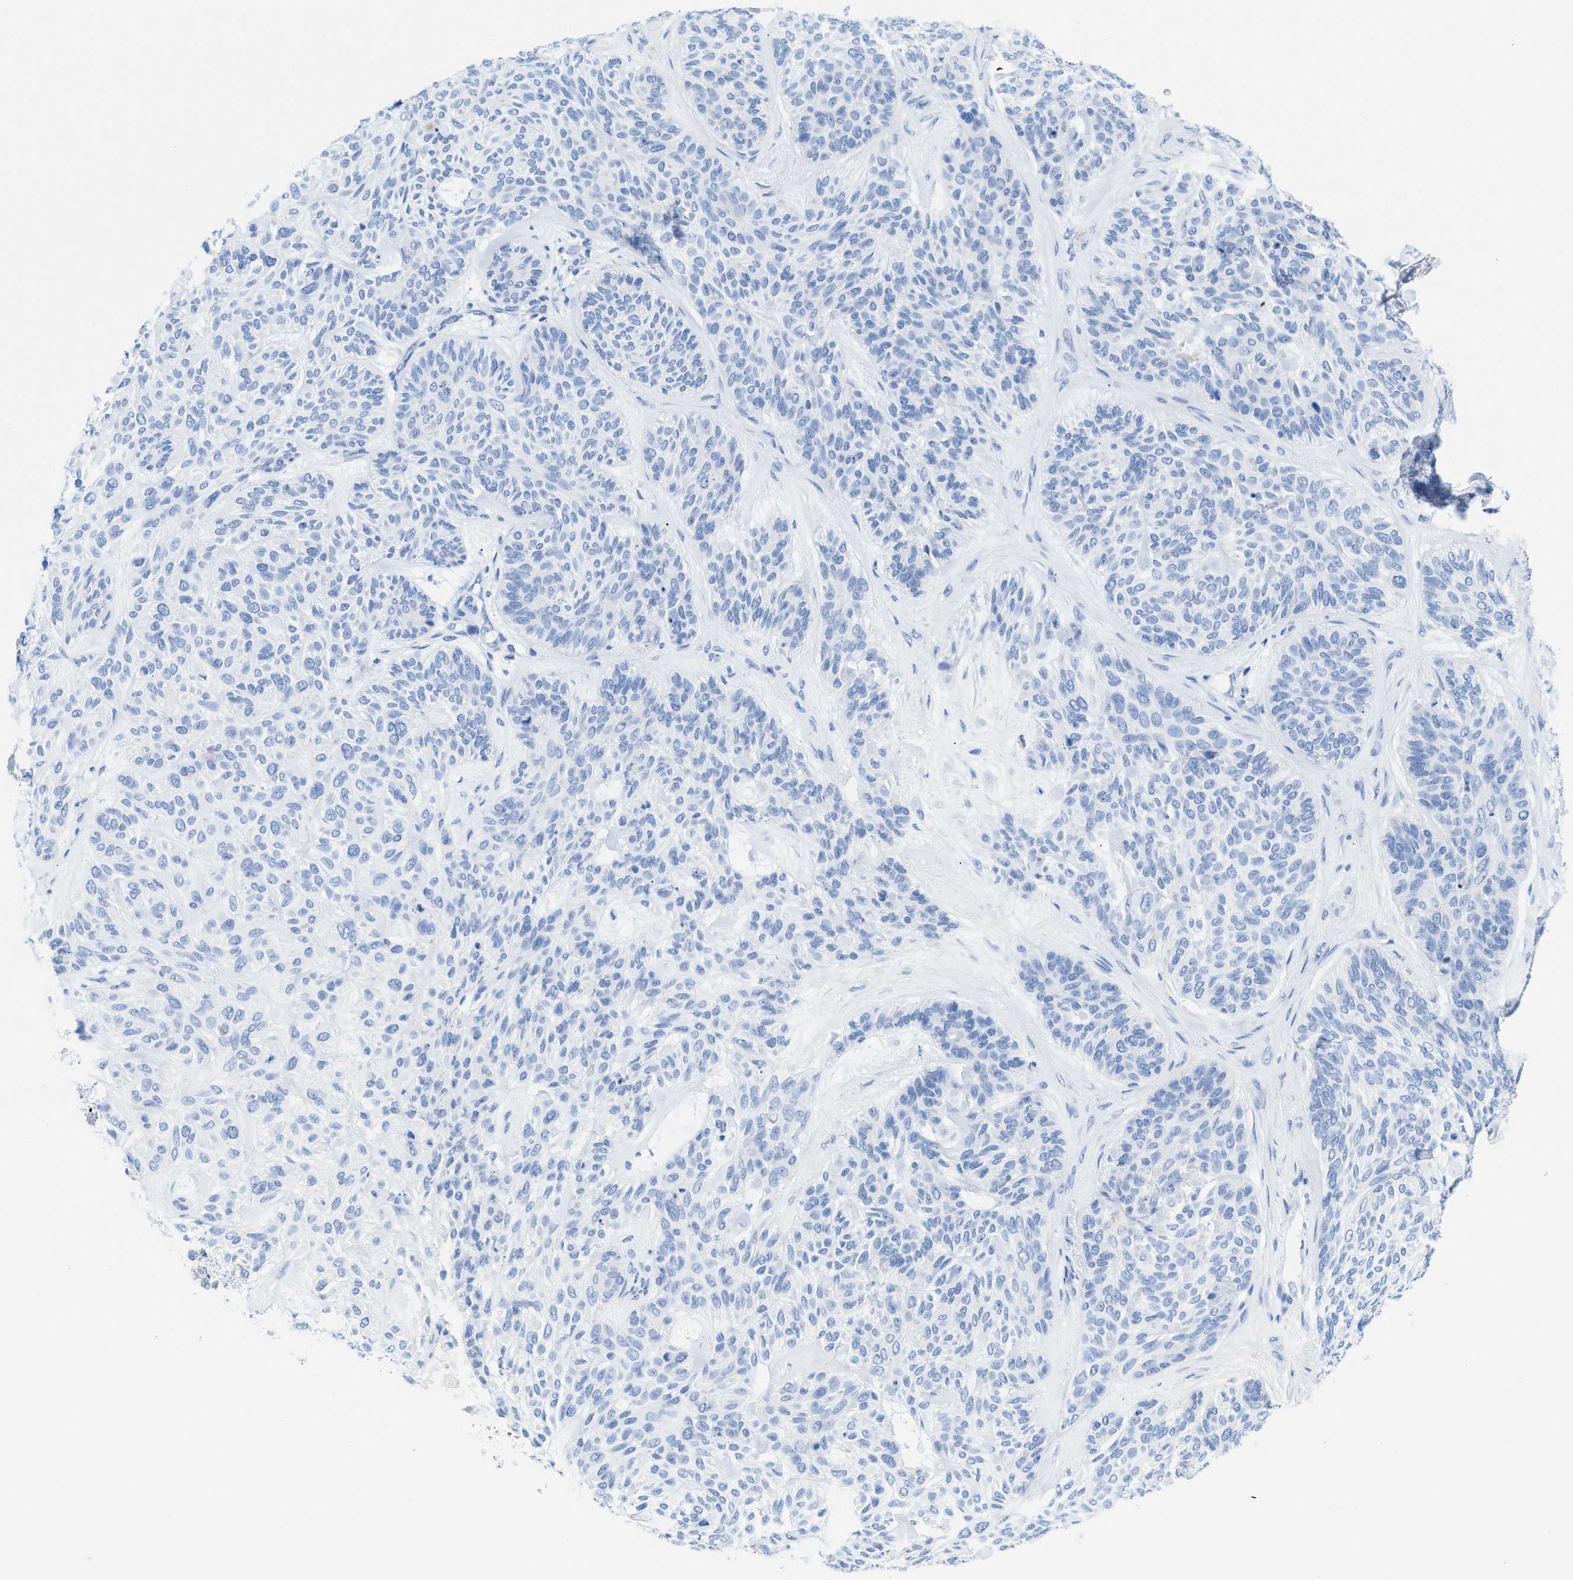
{"staining": {"intensity": "negative", "quantity": "none", "location": "none"}, "tissue": "skin cancer", "cell_type": "Tumor cells", "image_type": "cancer", "snomed": [{"axis": "morphology", "description": "Basal cell carcinoma"}, {"axis": "topography", "description": "Skin"}], "caption": "DAB (3,3'-diaminobenzidine) immunohistochemical staining of skin basal cell carcinoma exhibits no significant positivity in tumor cells.", "gene": "ANKFN1", "patient": {"sex": "male", "age": 55}}